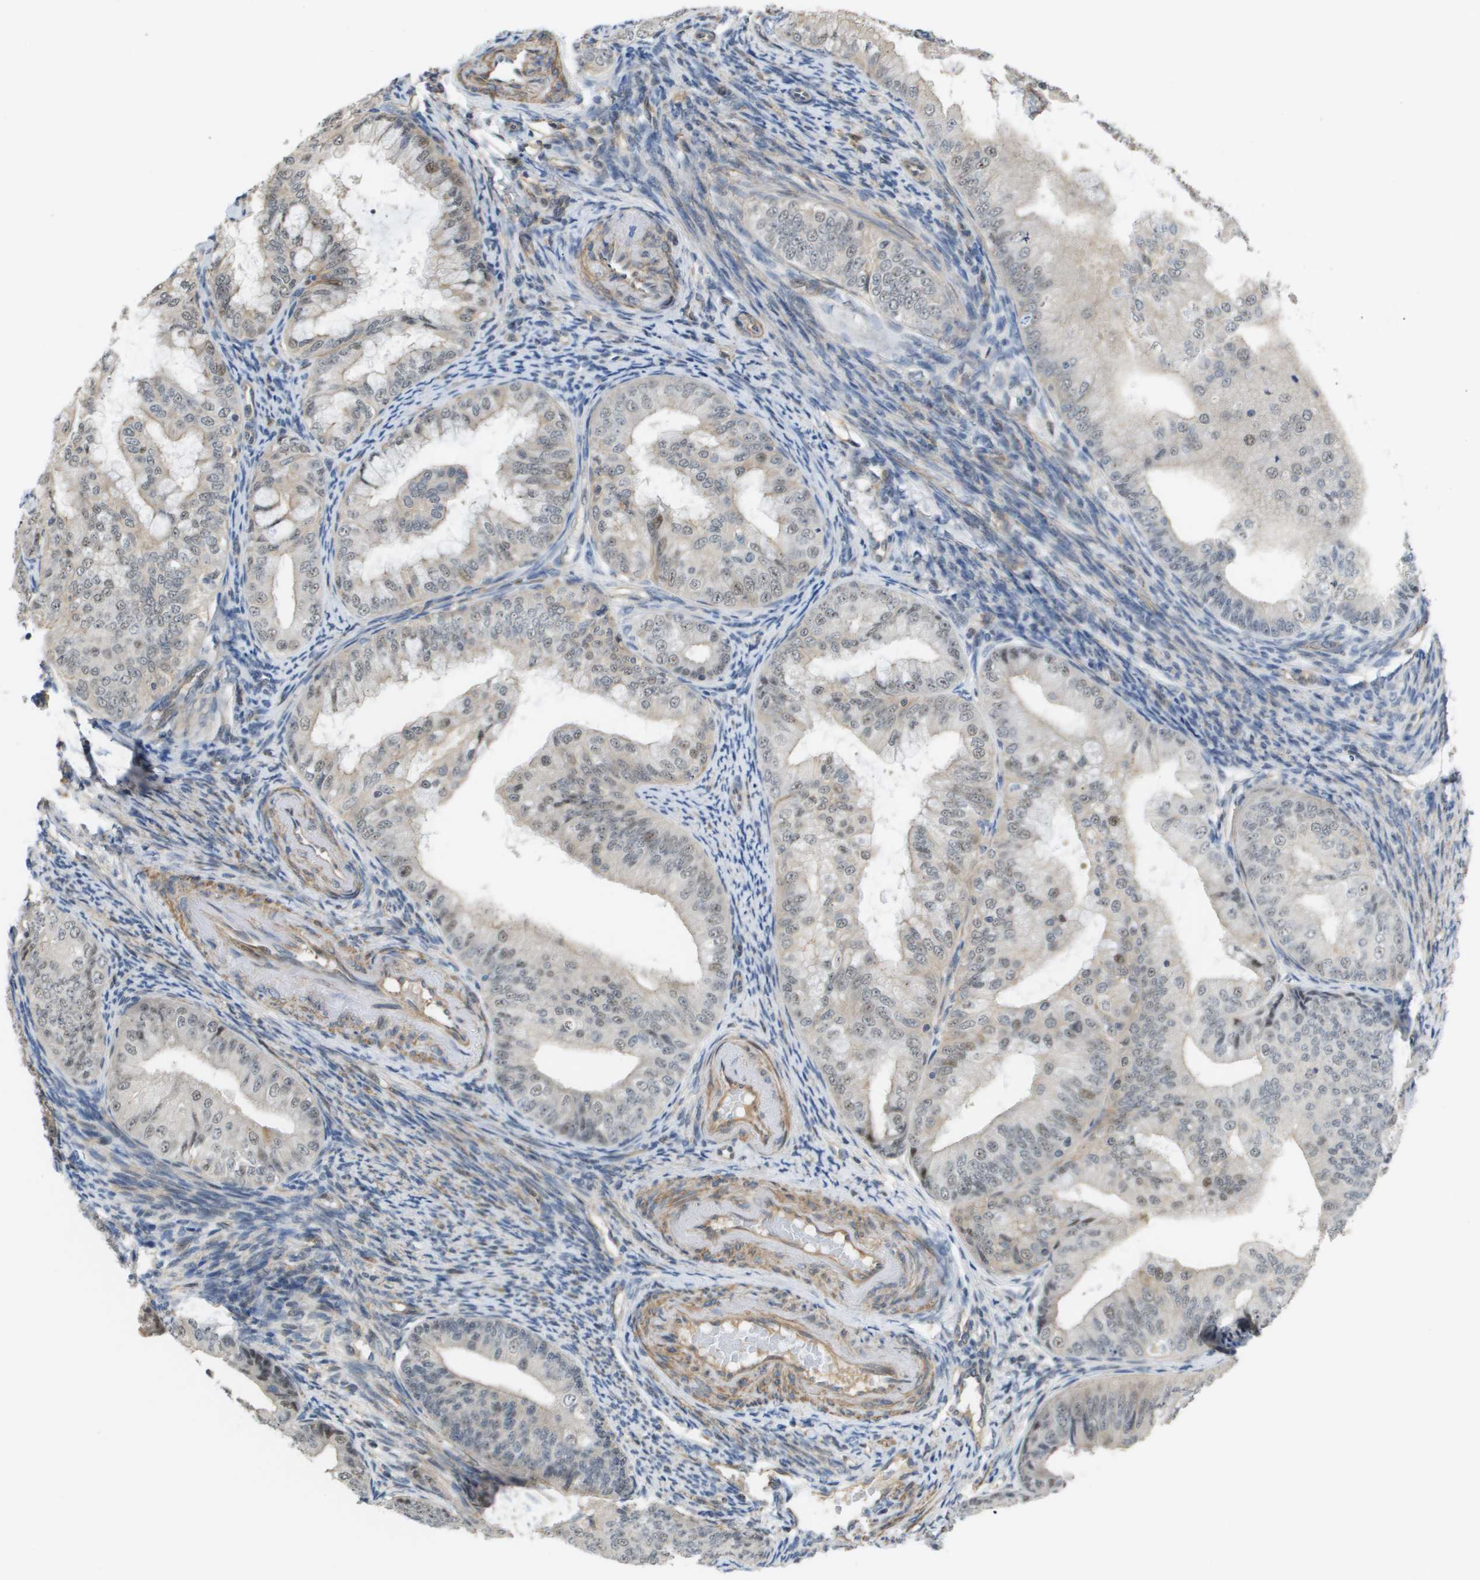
{"staining": {"intensity": "weak", "quantity": "25%-75%", "location": "nuclear"}, "tissue": "endometrial cancer", "cell_type": "Tumor cells", "image_type": "cancer", "snomed": [{"axis": "morphology", "description": "Adenocarcinoma, NOS"}, {"axis": "topography", "description": "Endometrium"}], "caption": "A histopathology image of endometrial adenocarcinoma stained for a protein displays weak nuclear brown staining in tumor cells. (IHC, brightfield microscopy, high magnification).", "gene": "RNF112", "patient": {"sex": "female", "age": 63}}